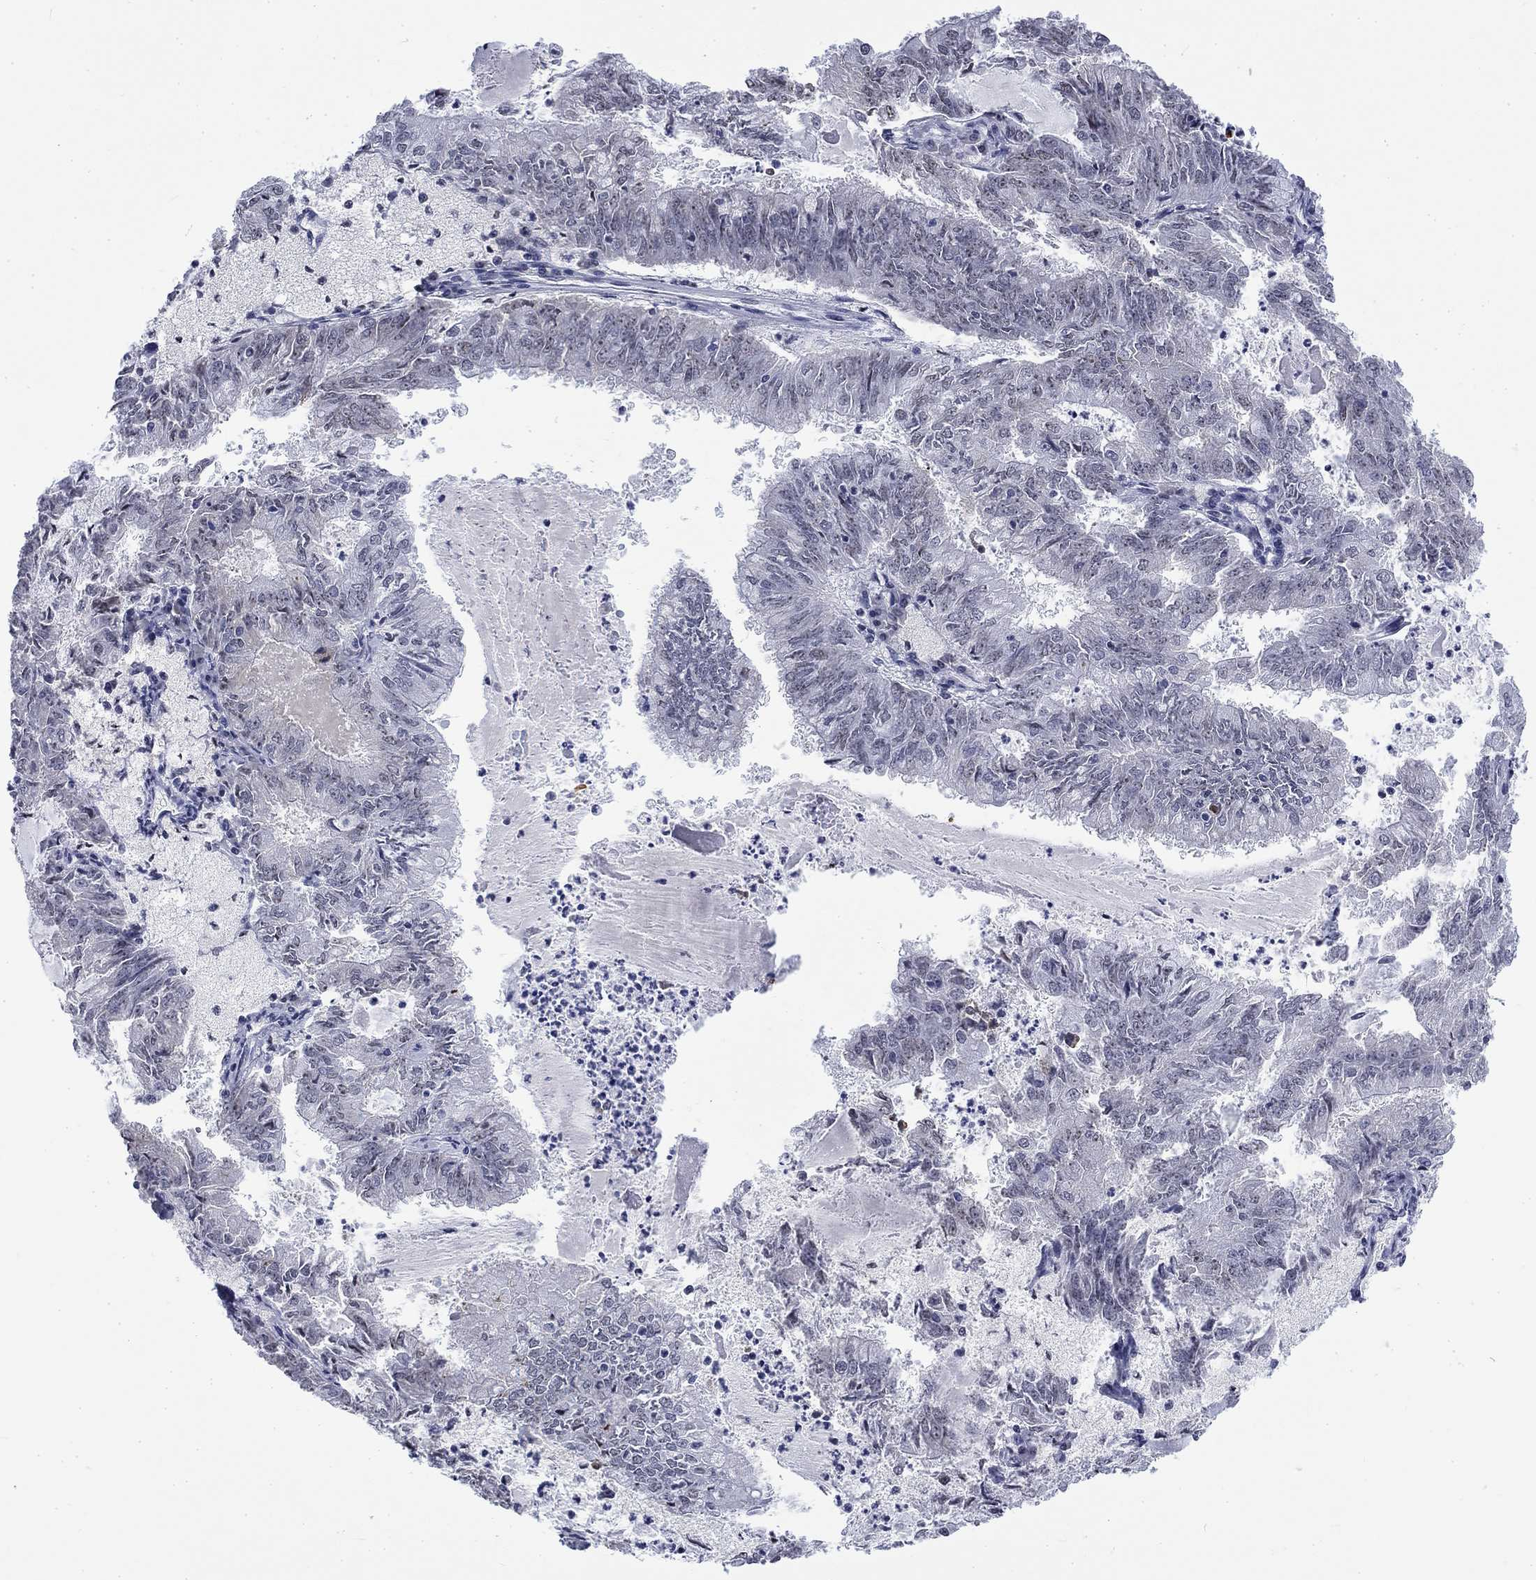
{"staining": {"intensity": "negative", "quantity": "none", "location": "none"}, "tissue": "endometrial cancer", "cell_type": "Tumor cells", "image_type": "cancer", "snomed": [{"axis": "morphology", "description": "Adenocarcinoma, NOS"}, {"axis": "topography", "description": "Endometrium"}], "caption": "Tumor cells are negative for brown protein staining in adenocarcinoma (endometrial).", "gene": "CSRNP3", "patient": {"sex": "female", "age": 57}}